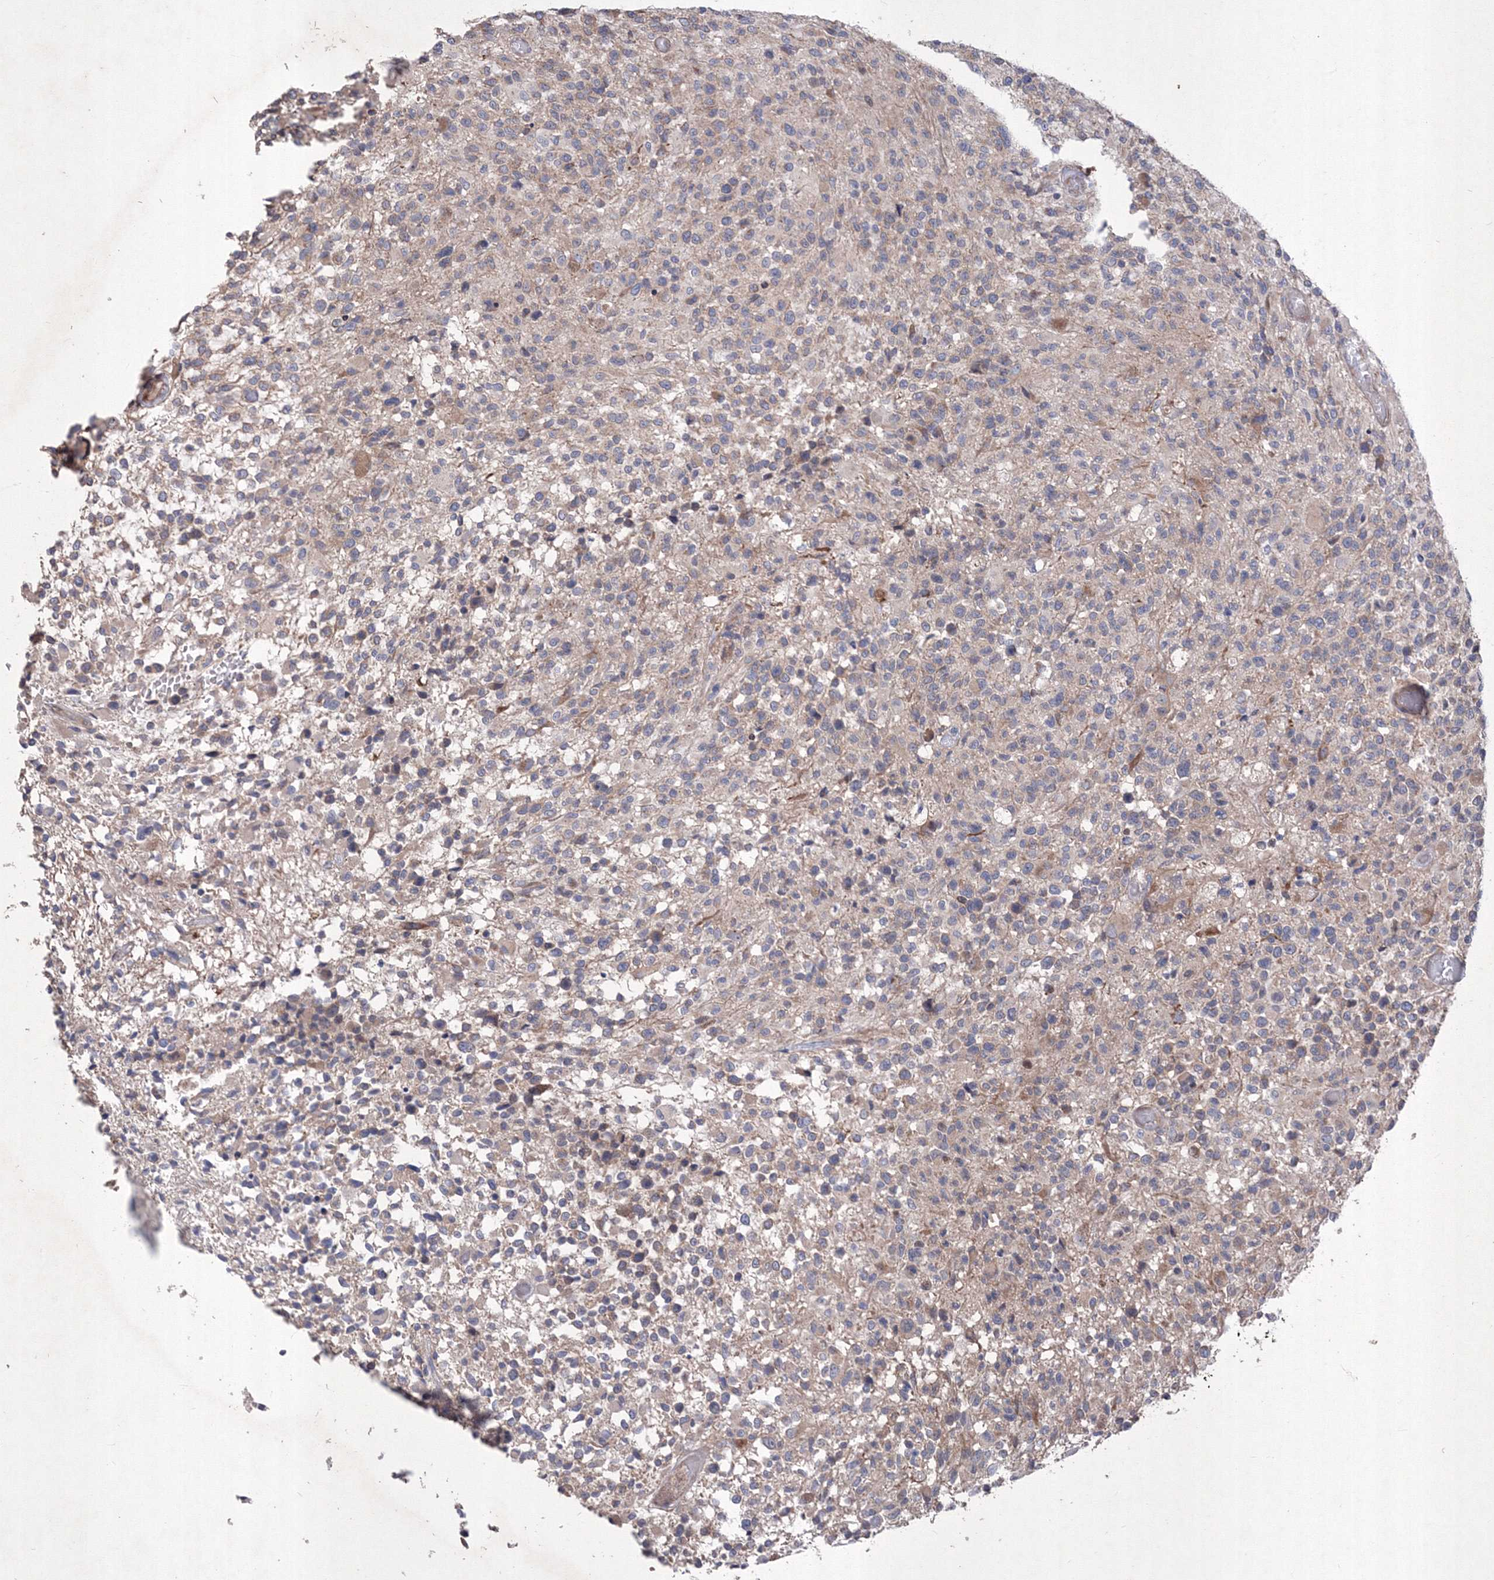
{"staining": {"intensity": "weak", "quantity": "<25%", "location": "cytoplasmic/membranous"}, "tissue": "glioma", "cell_type": "Tumor cells", "image_type": "cancer", "snomed": [{"axis": "morphology", "description": "Glioma, malignant, High grade"}, {"axis": "morphology", "description": "Glioblastoma, NOS"}, {"axis": "topography", "description": "Brain"}], "caption": "Tumor cells show no significant protein positivity in malignant glioma (high-grade).", "gene": "MTRF1L", "patient": {"sex": "male", "age": 60}}